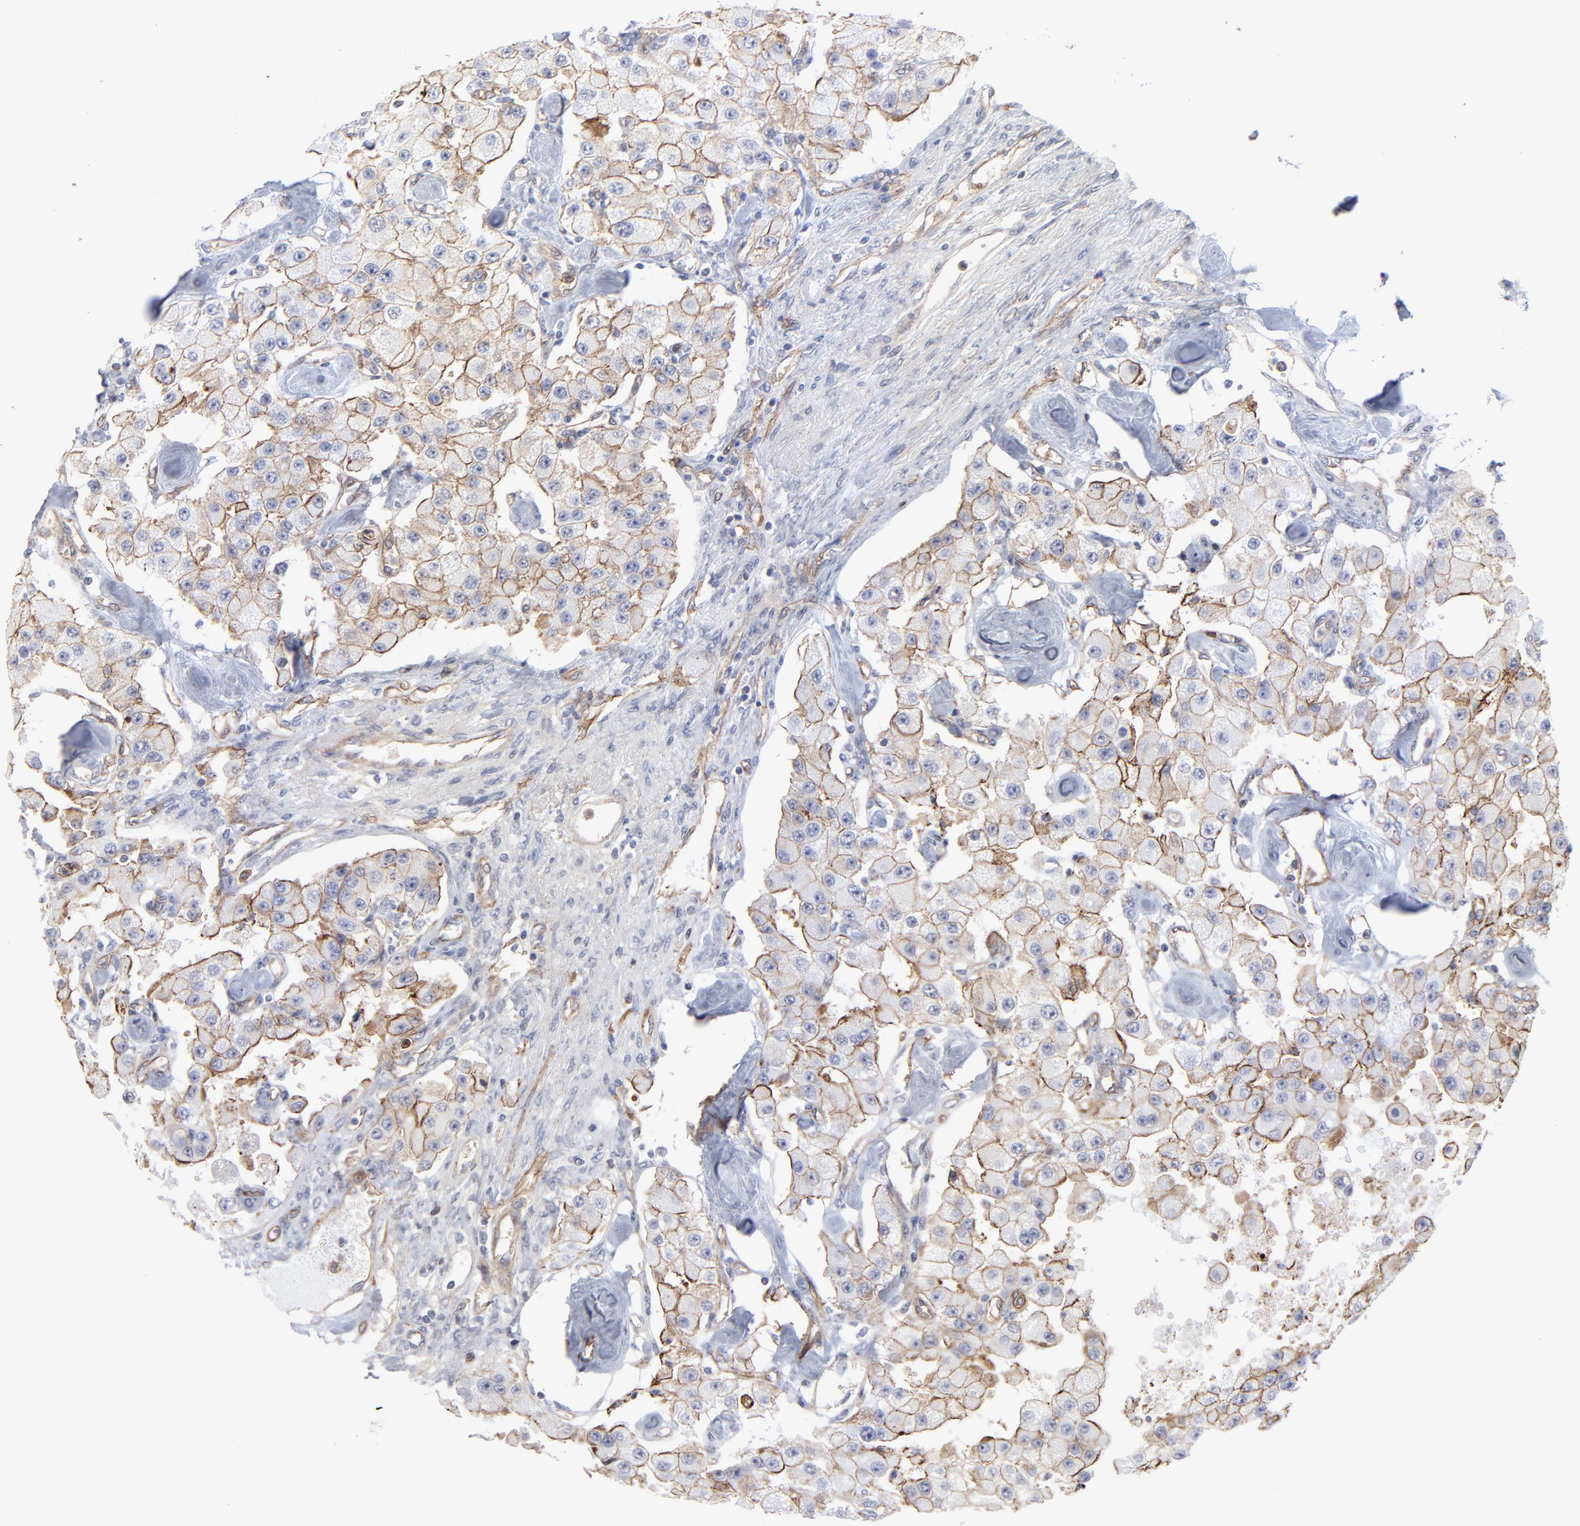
{"staining": {"intensity": "moderate", "quantity": ">75%", "location": "cytoplasmic/membranous"}, "tissue": "carcinoid", "cell_type": "Tumor cells", "image_type": "cancer", "snomed": [{"axis": "morphology", "description": "Carcinoid, malignant, NOS"}, {"axis": "topography", "description": "Pancreas"}], "caption": "Immunohistochemistry (IHC) of human carcinoid (malignant) exhibits medium levels of moderate cytoplasmic/membranous expression in approximately >75% of tumor cells.", "gene": "PXN", "patient": {"sex": "male", "age": 41}}